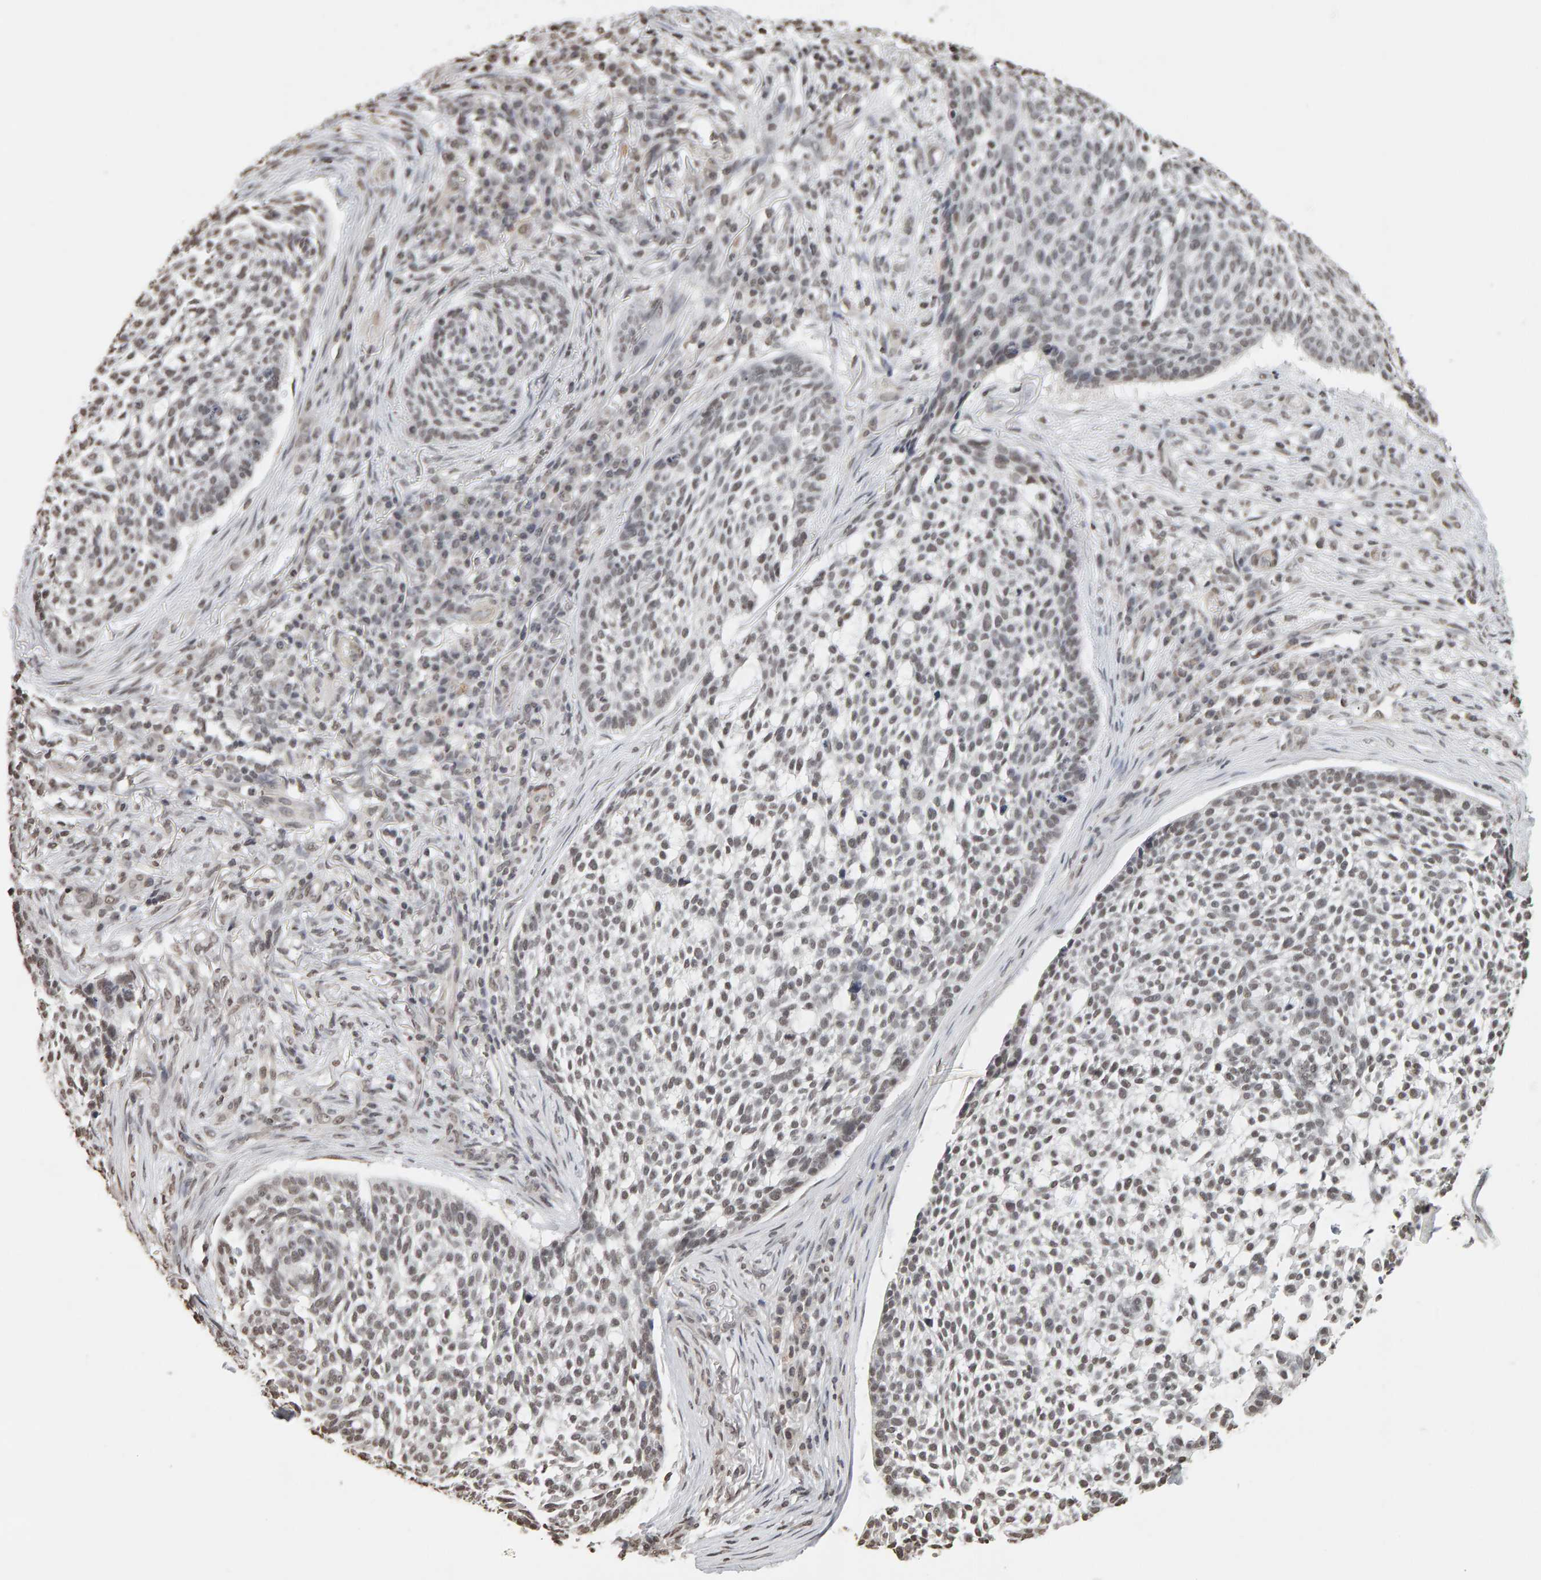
{"staining": {"intensity": "weak", "quantity": "25%-75%", "location": "nuclear"}, "tissue": "skin cancer", "cell_type": "Tumor cells", "image_type": "cancer", "snomed": [{"axis": "morphology", "description": "Basal cell carcinoma"}, {"axis": "topography", "description": "Skin"}], "caption": "This is a photomicrograph of immunohistochemistry (IHC) staining of basal cell carcinoma (skin), which shows weak positivity in the nuclear of tumor cells.", "gene": "AFF4", "patient": {"sex": "female", "age": 64}}